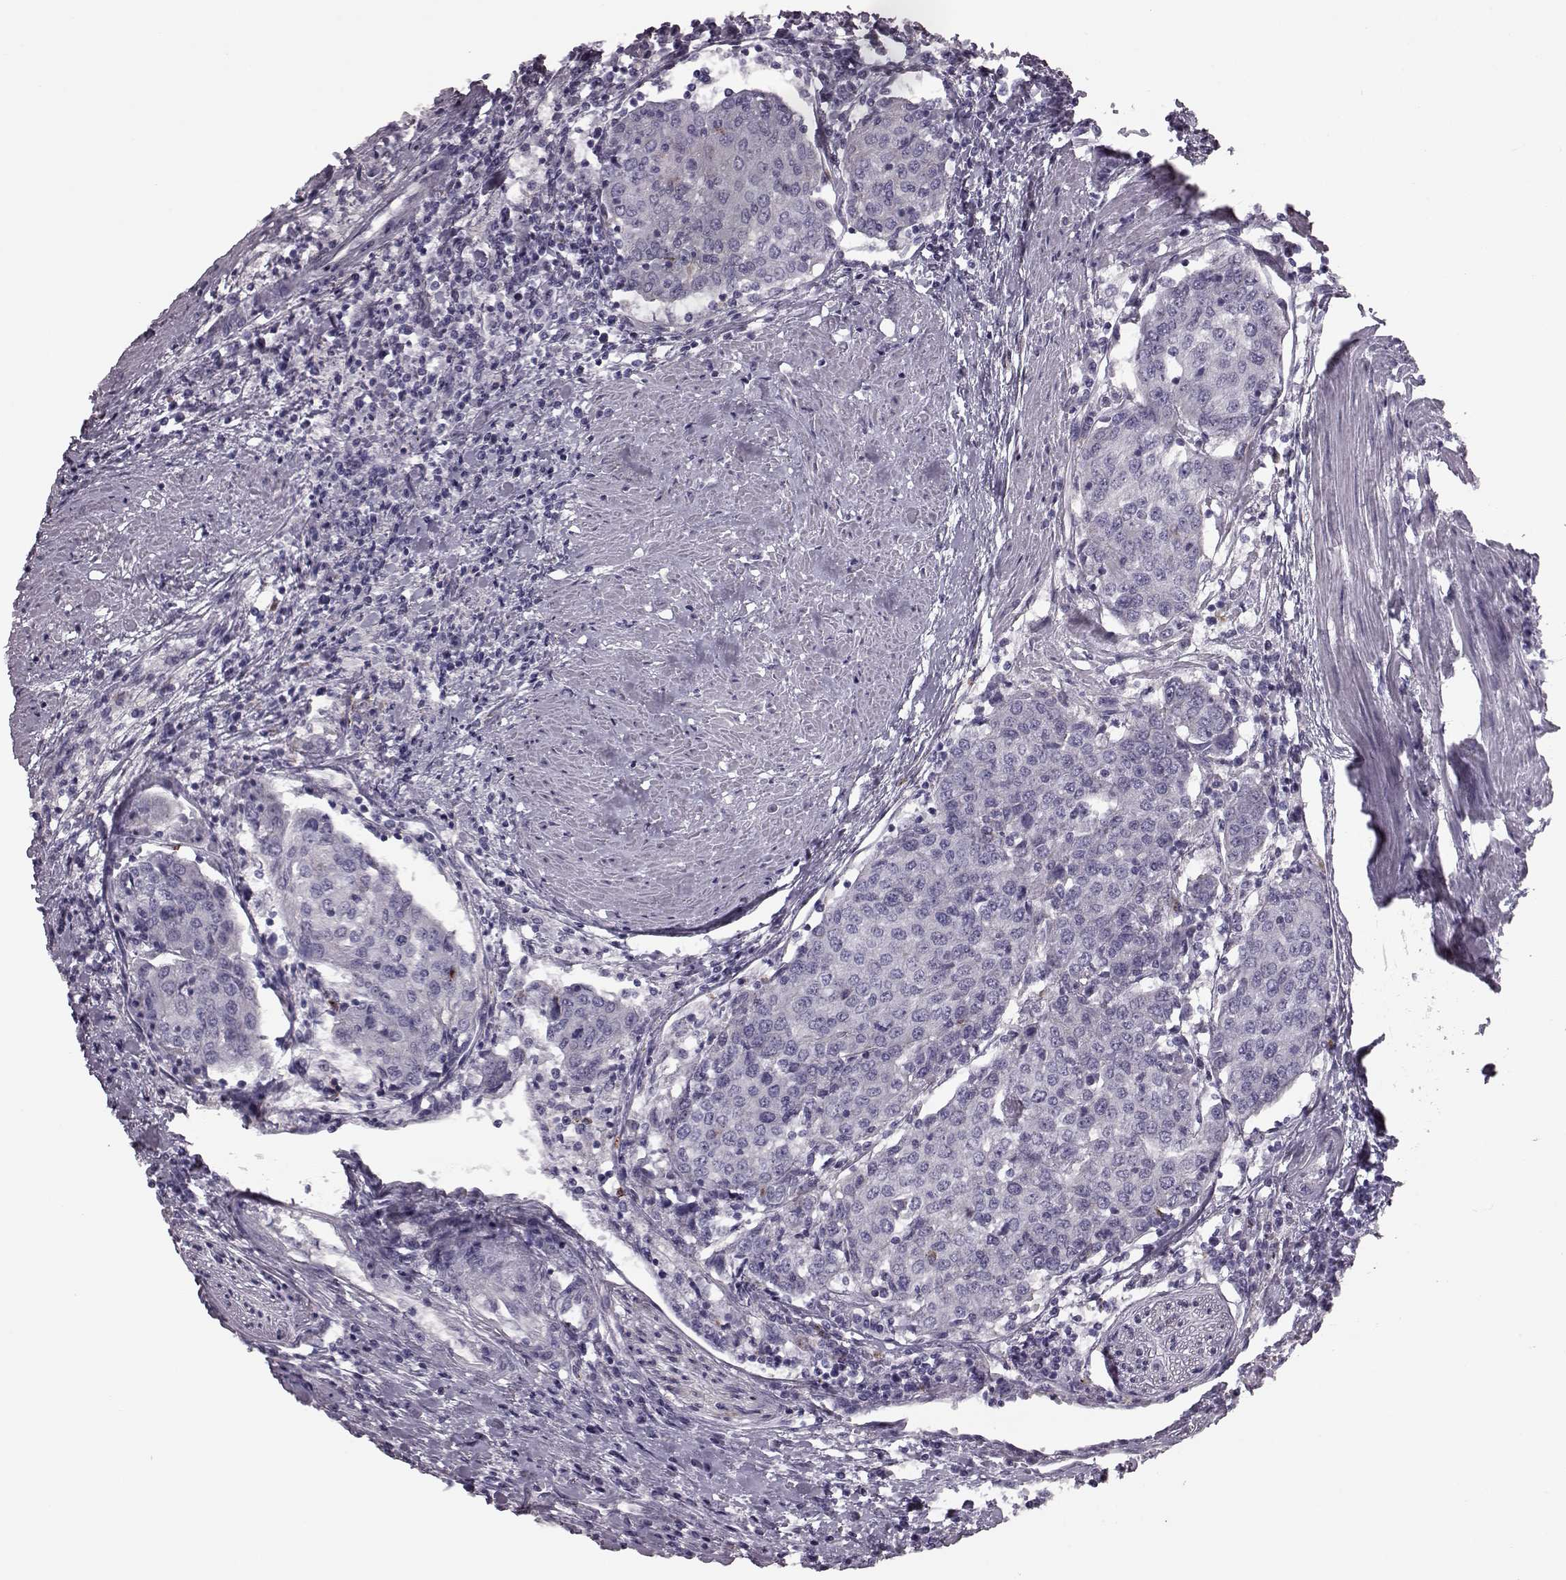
{"staining": {"intensity": "negative", "quantity": "none", "location": "none"}, "tissue": "urothelial cancer", "cell_type": "Tumor cells", "image_type": "cancer", "snomed": [{"axis": "morphology", "description": "Urothelial carcinoma, High grade"}, {"axis": "topography", "description": "Urinary bladder"}], "caption": "There is no significant expression in tumor cells of urothelial cancer.", "gene": "SNTG1", "patient": {"sex": "female", "age": 85}}